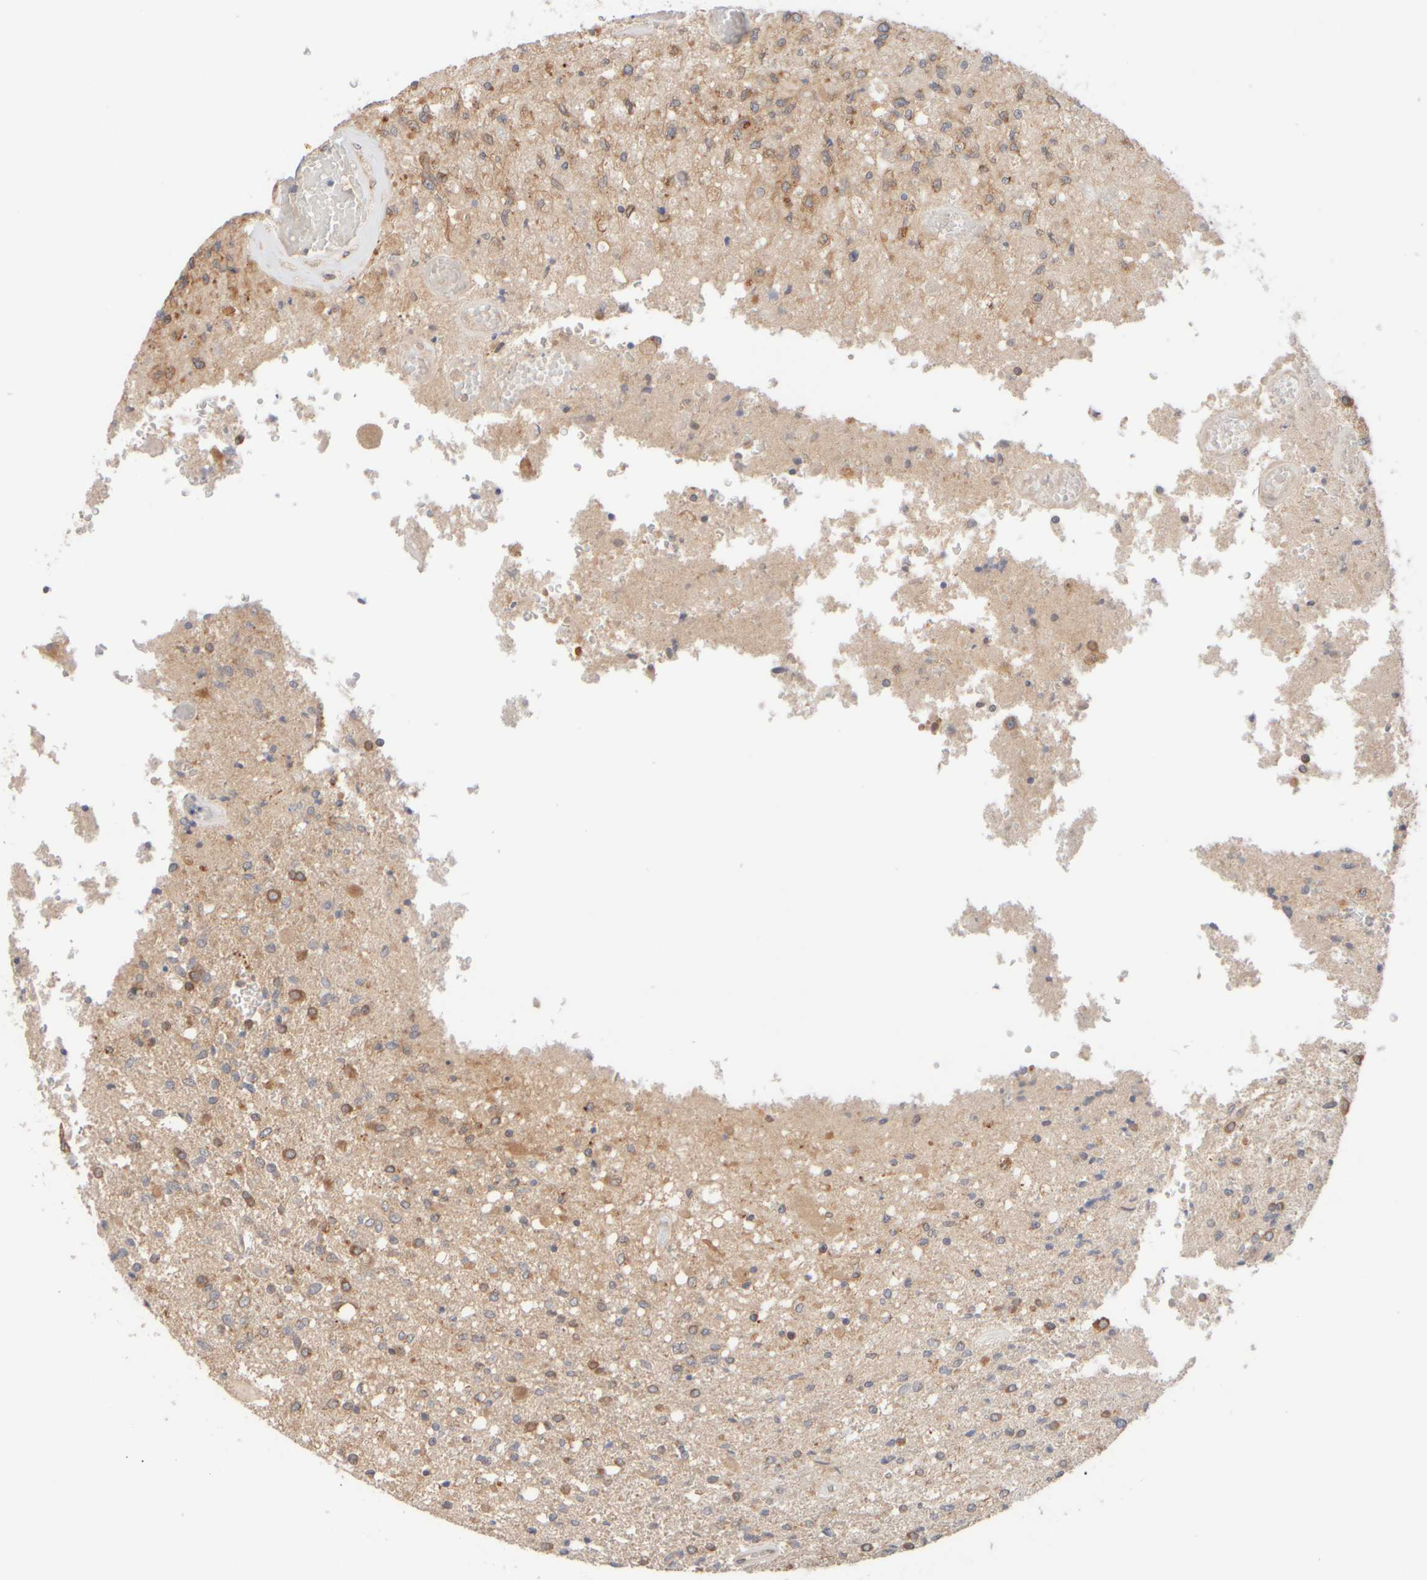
{"staining": {"intensity": "weak", "quantity": ">75%", "location": "cytoplasmic/membranous"}, "tissue": "glioma", "cell_type": "Tumor cells", "image_type": "cancer", "snomed": [{"axis": "morphology", "description": "Normal tissue, NOS"}, {"axis": "morphology", "description": "Glioma, malignant, High grade"}, {"axis": "topography", "description": "Cerebral cortex"}], "caption": "The micrograph shows immunohistochemical staining of glioma. There is weak cytoplasmic/membranous expression is seen in about >75% of tumor cells.", "gene": "RABEP1", "patient": {"sex": "male", "age": 77}}